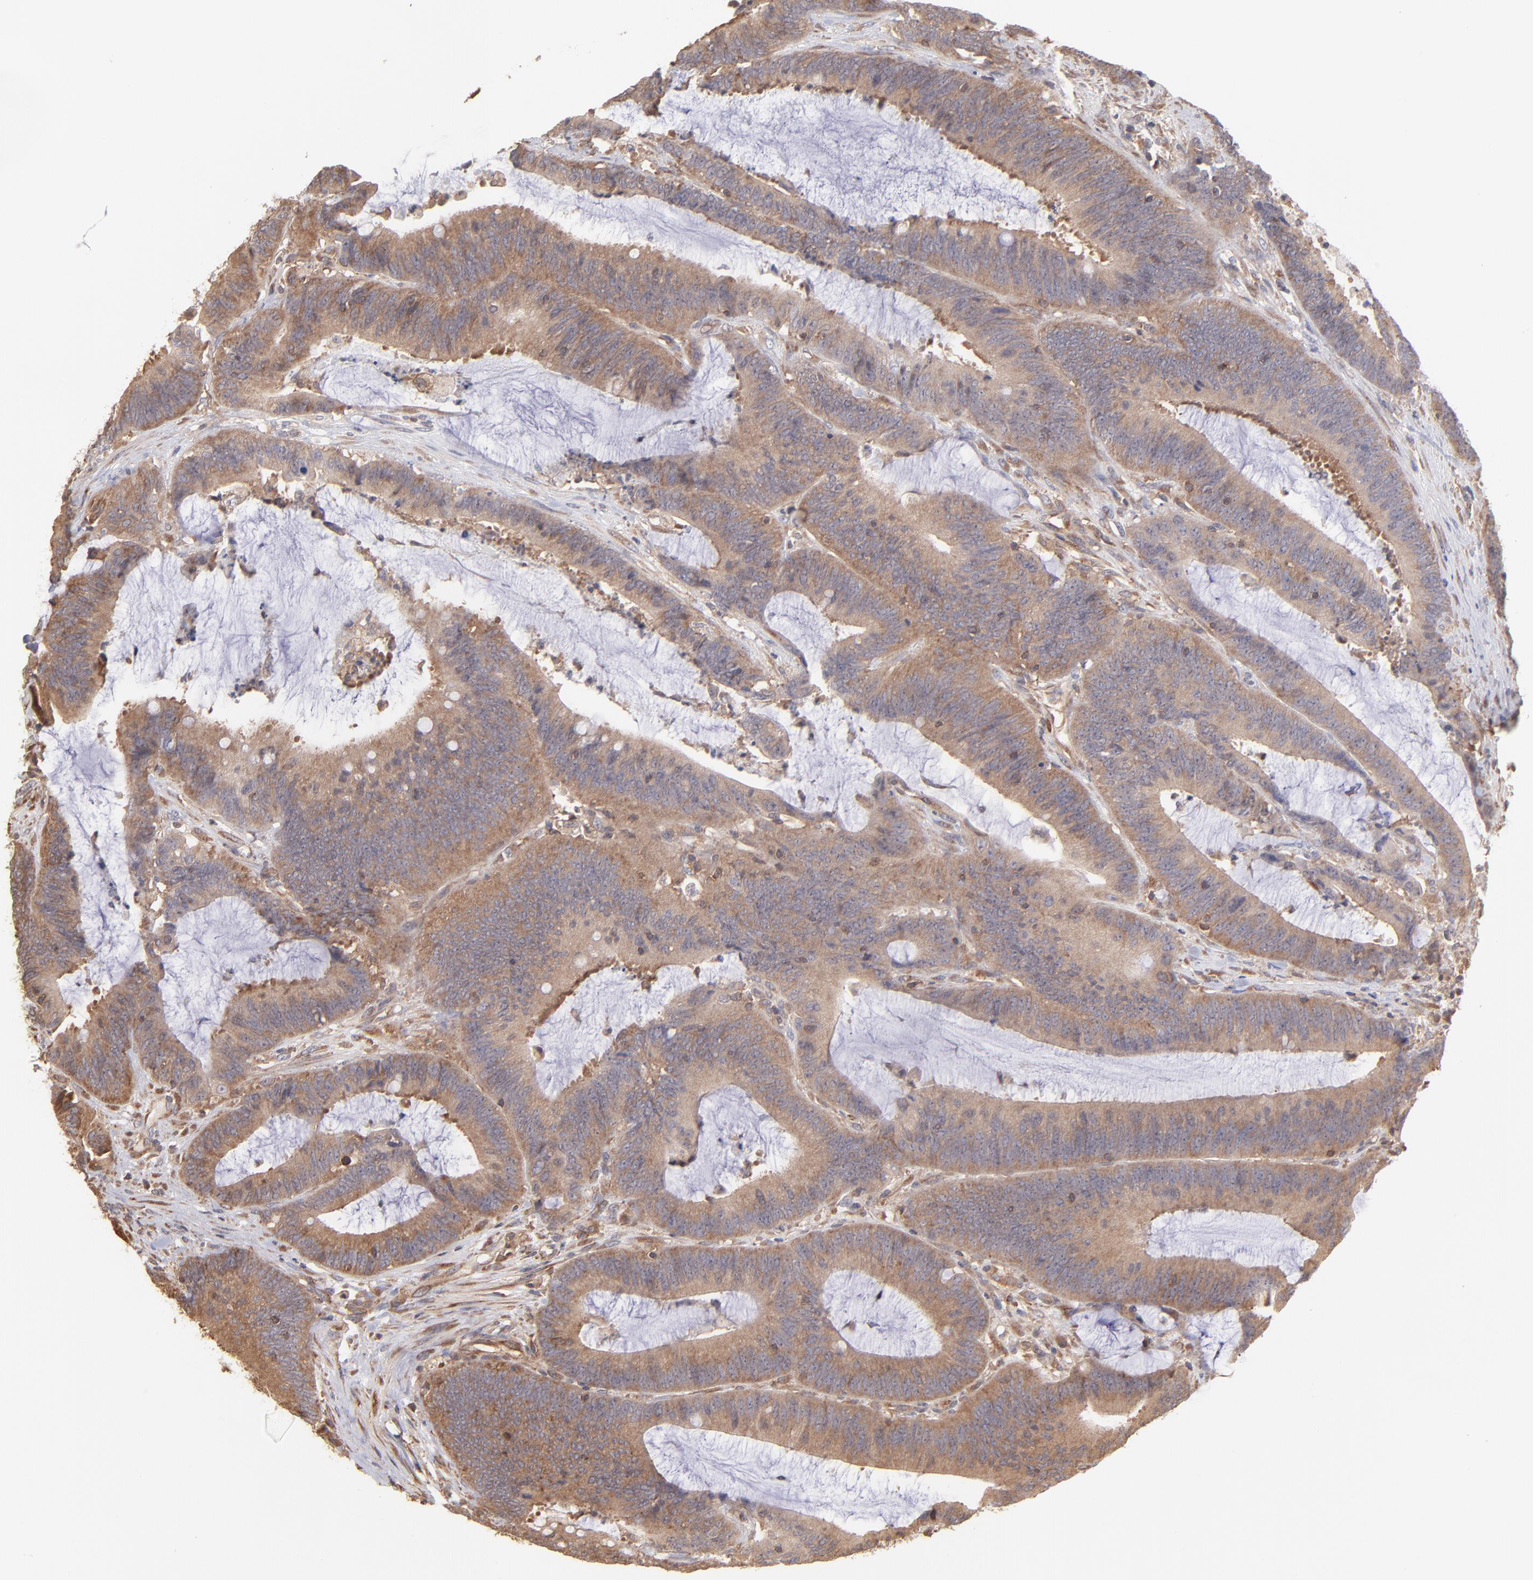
{"staining": {"intensity": "moderate", "quantity": ">75%", "location": "cytoplasmic/membranous"}, "tissue": "colorectal cancer", "cell_type": "Tumor cells", "image_type": "cancer", "snomed": [{"axis": "morphology", "description": "Adenocarcinoma, NOS"}, {"axis": "topography", "description": "Rectum"}], "caption": "IHC (DAB (3,3'-diaminobenzidine)) staining of human colorectal cancer (adenocarcinoma) exhibits moderate cytoplasmic/membranous protein positivity in approximately >75% of tumor cells.", "gene": "MAPRE1", "patient": {"sex": "female", "age": 66}}